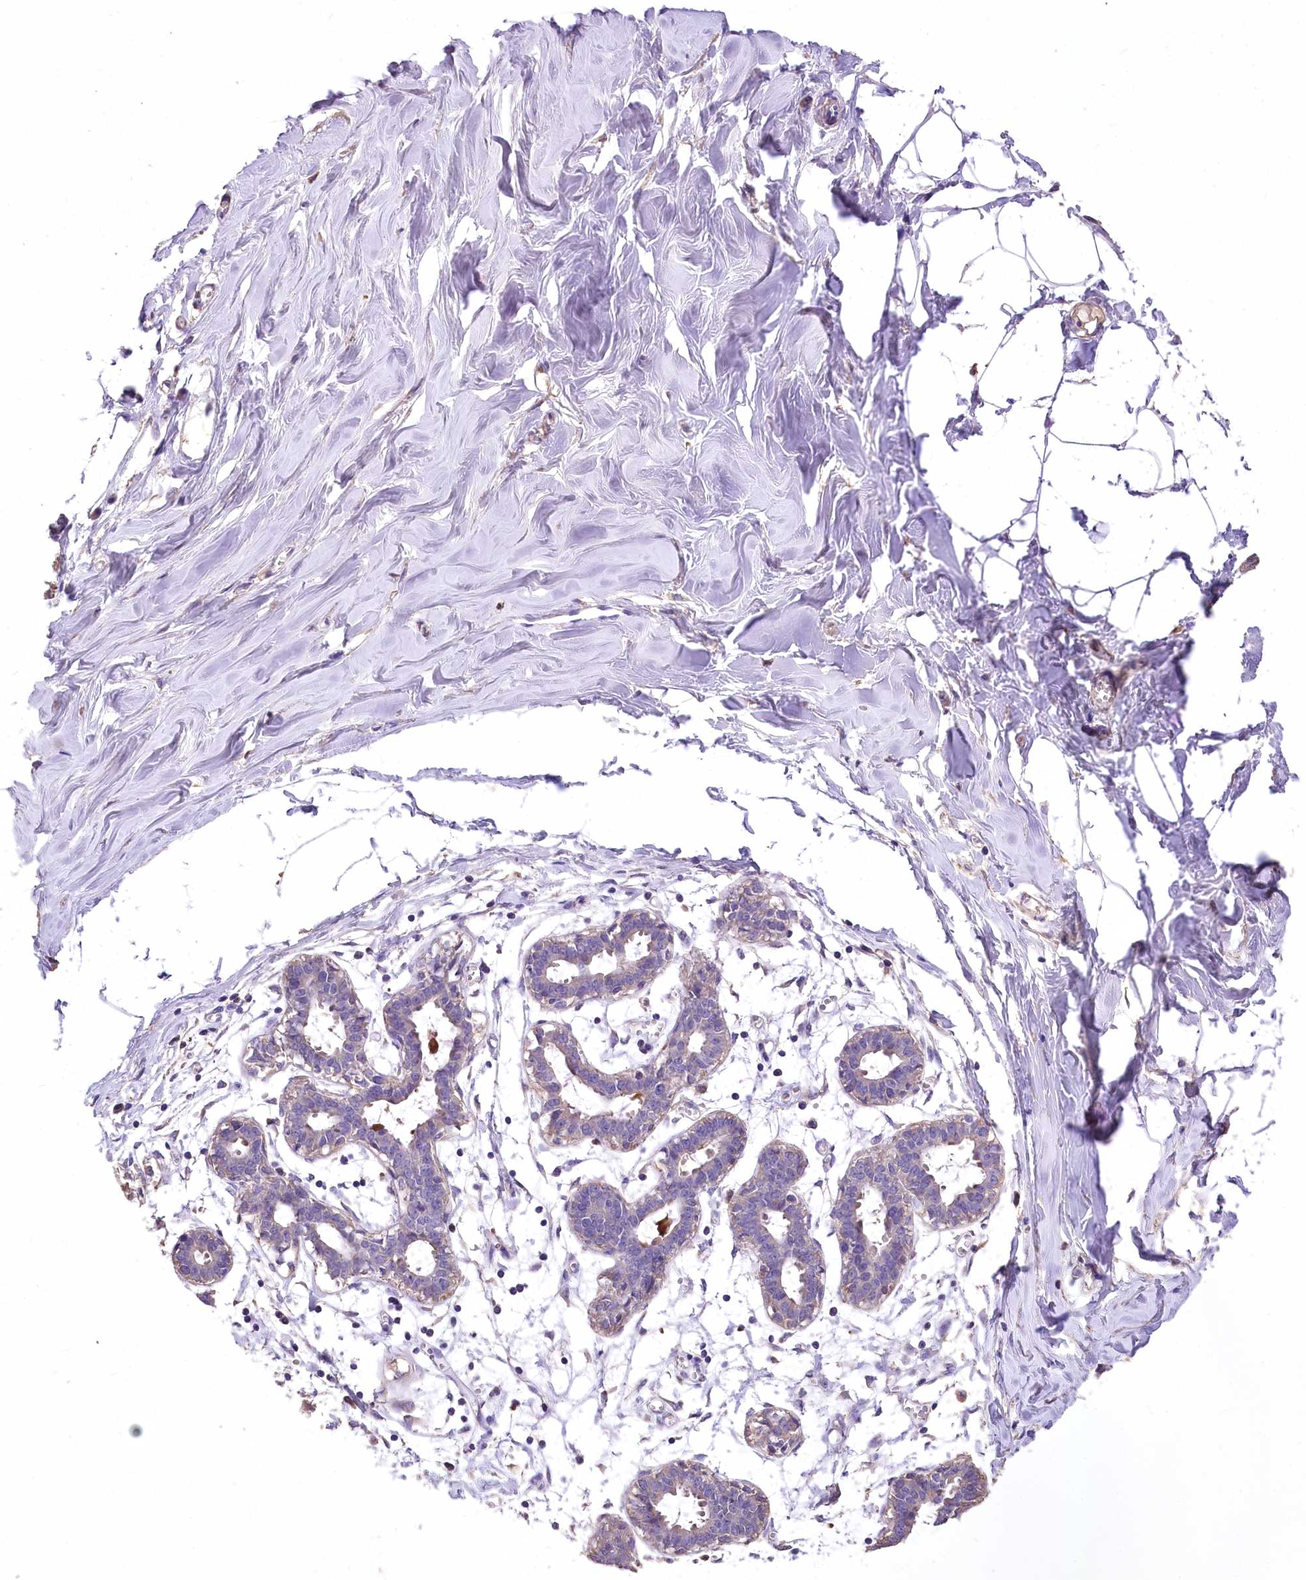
{"staining": {"intensity": "negative", "quantity": "none", "location": "none"}, "tissue": "breast", "cell_type": "Adipocytes", "image_type": "normal", "snomed": [{"axis": "morphology", "description": "Normal tissue, NOS"}, {"axis": "topography", "description": "Breast"}], "caption": "Immunohistochemistry (IHC) histopathology image of benign breast: breast stained with DAB (3,3'-diaminobenzidine) demonstrates no significant protein expression in adipocytes.", "gene": "PCYOX1L", "patient": {"sex": "female", "age": 27}}